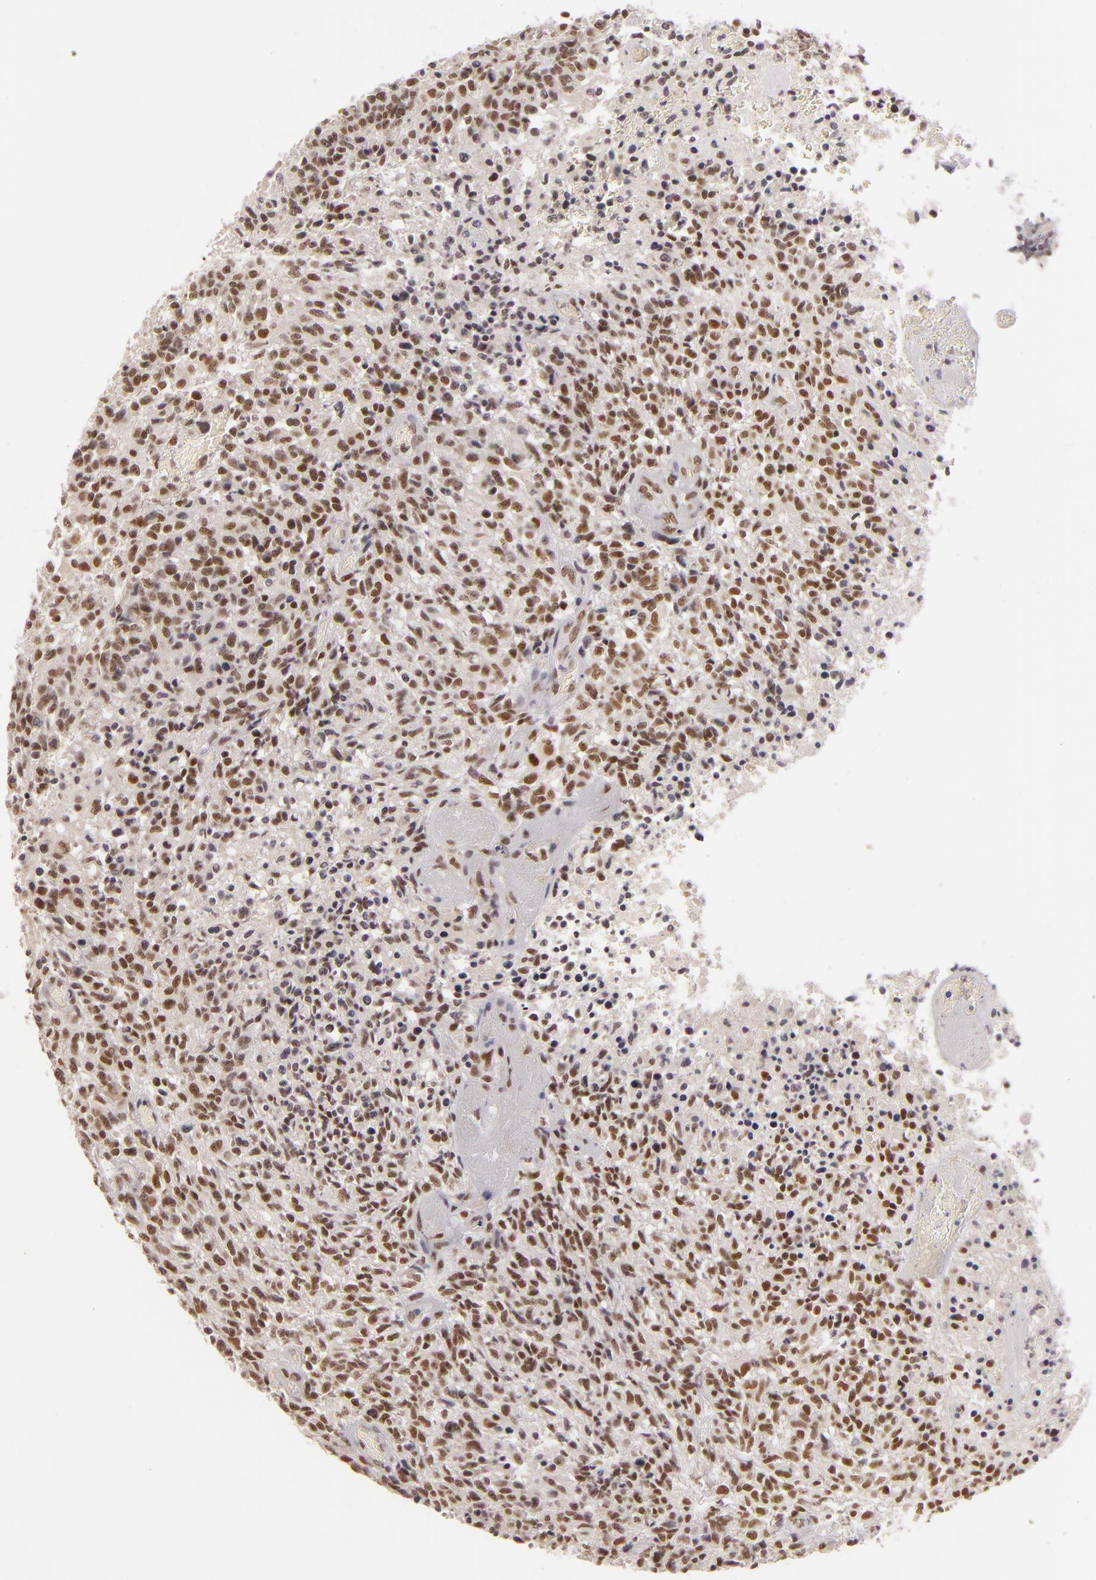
{"staining": {"intensity": "moderate", "quantity": ">75%", "location": "nuclear"}, "tissue": "glioma", "cell_type": "Tumor cells", "image_type": "cancer", "snomed": [{"axis": "morphology", "description": "Glioma, malignant, High grade"}, {"axis": "topography", "description": "Brain"}], "caption": "This histopathology image displays immunohistochemistry (IHC) staining of high-grade glioma (malignant), with medium moderate nuclear staining in about >75% of tumor cells.", "gene": "DAXX", "patient": {"sex": "male", "age": 36}}